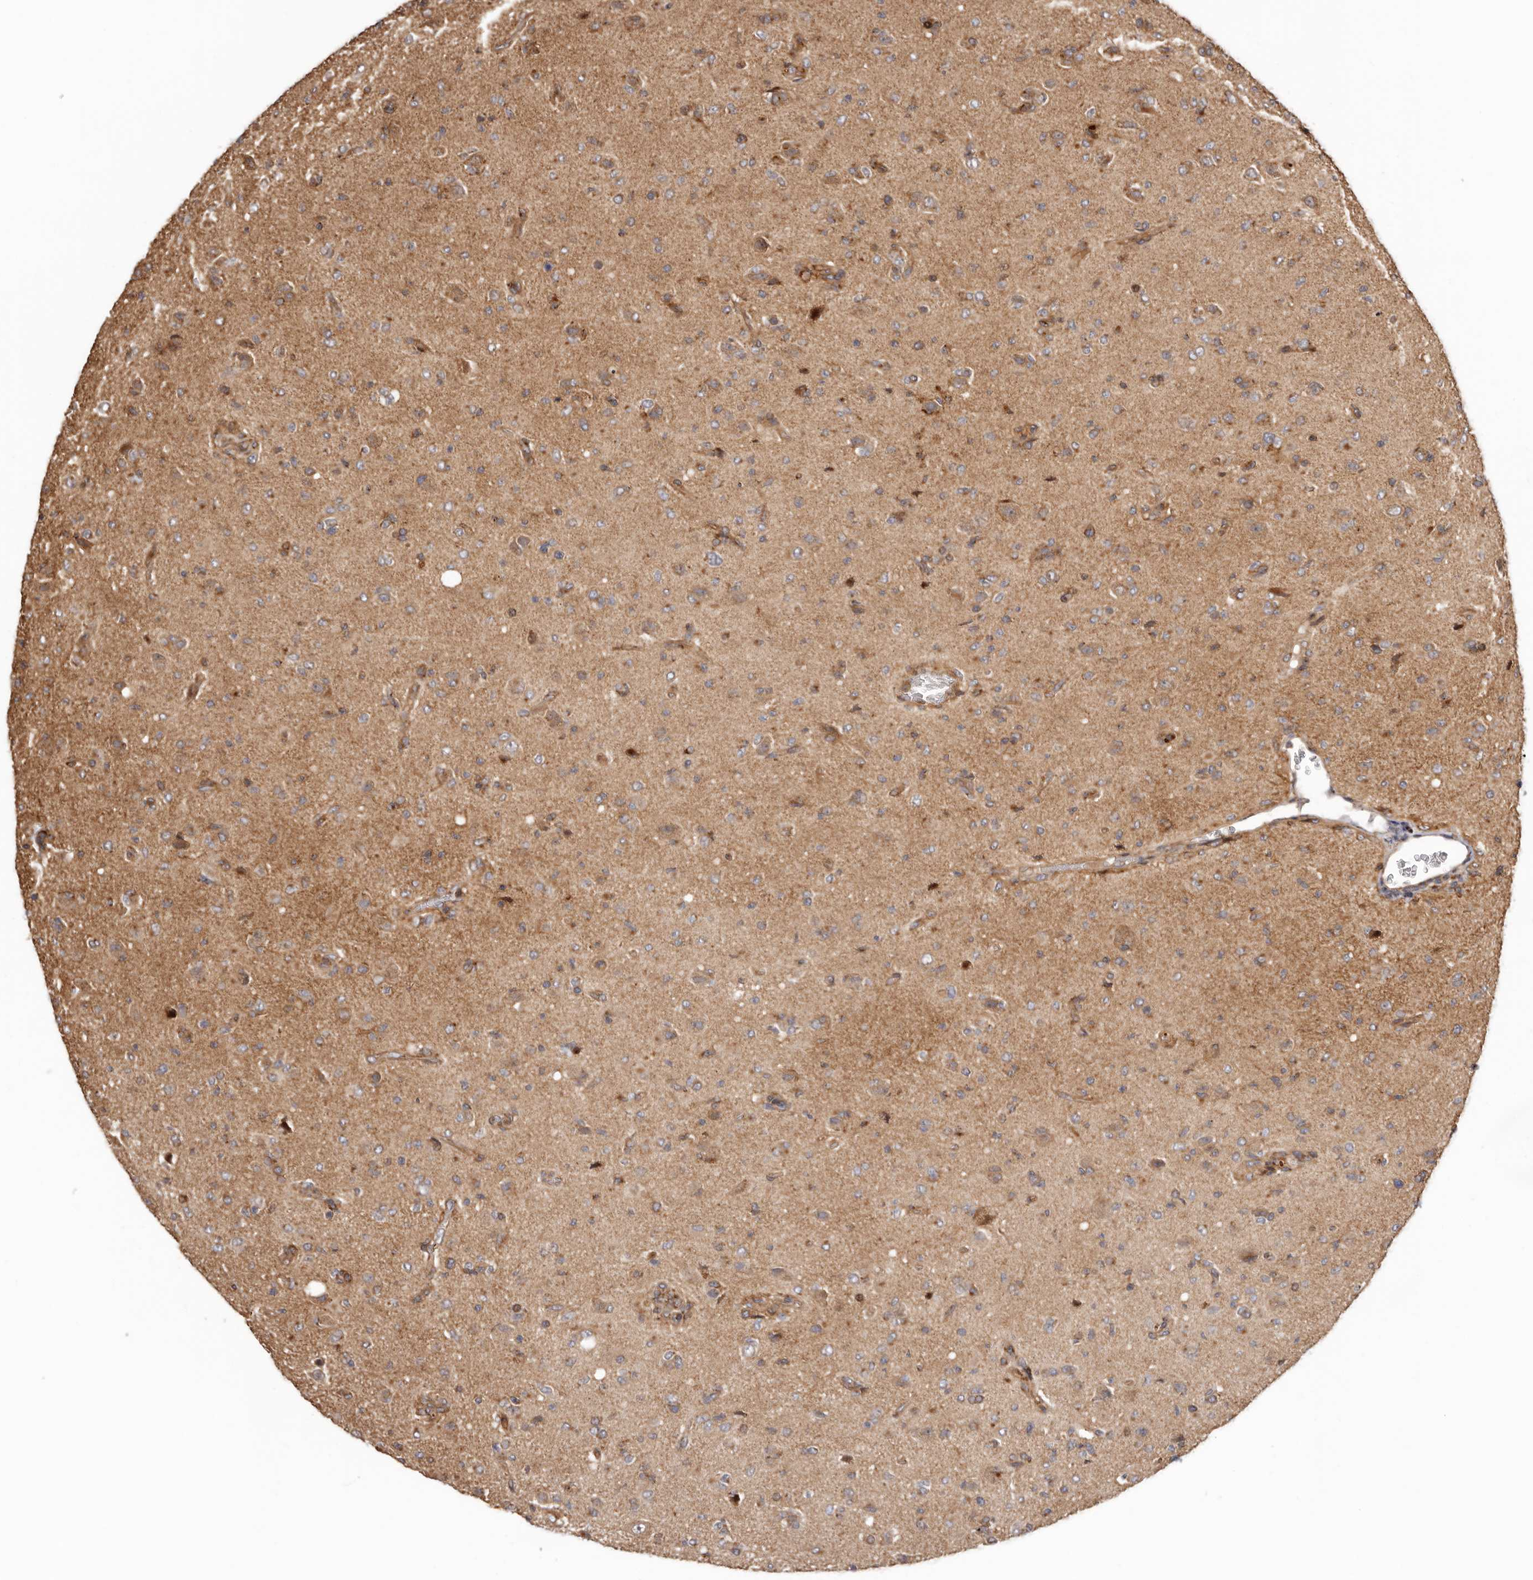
{"staining": {"intensity": "moderate", "quantity": "25%-75%", "location": "cytoplasmic/membranous"}, "tissue": "glioma", "cell_type": "Tumor cells", "image_type": "cancer", "snomed": [{"axis": "morphology", "description": "Glioma, malignant, High grade"}, {"axis": "topography", "description": "Brain"}], "caption": "High-magnification brightfield microscopy of glioma stained with DAB (brown) and counterstained with hematoxylin (blue). tumor cells exhibit moderate cytoplasmic/membranous staining is identified in about25%-75% of cells.", "gene": "GPR27", "patient": {"sex": "female", "age": 57}}